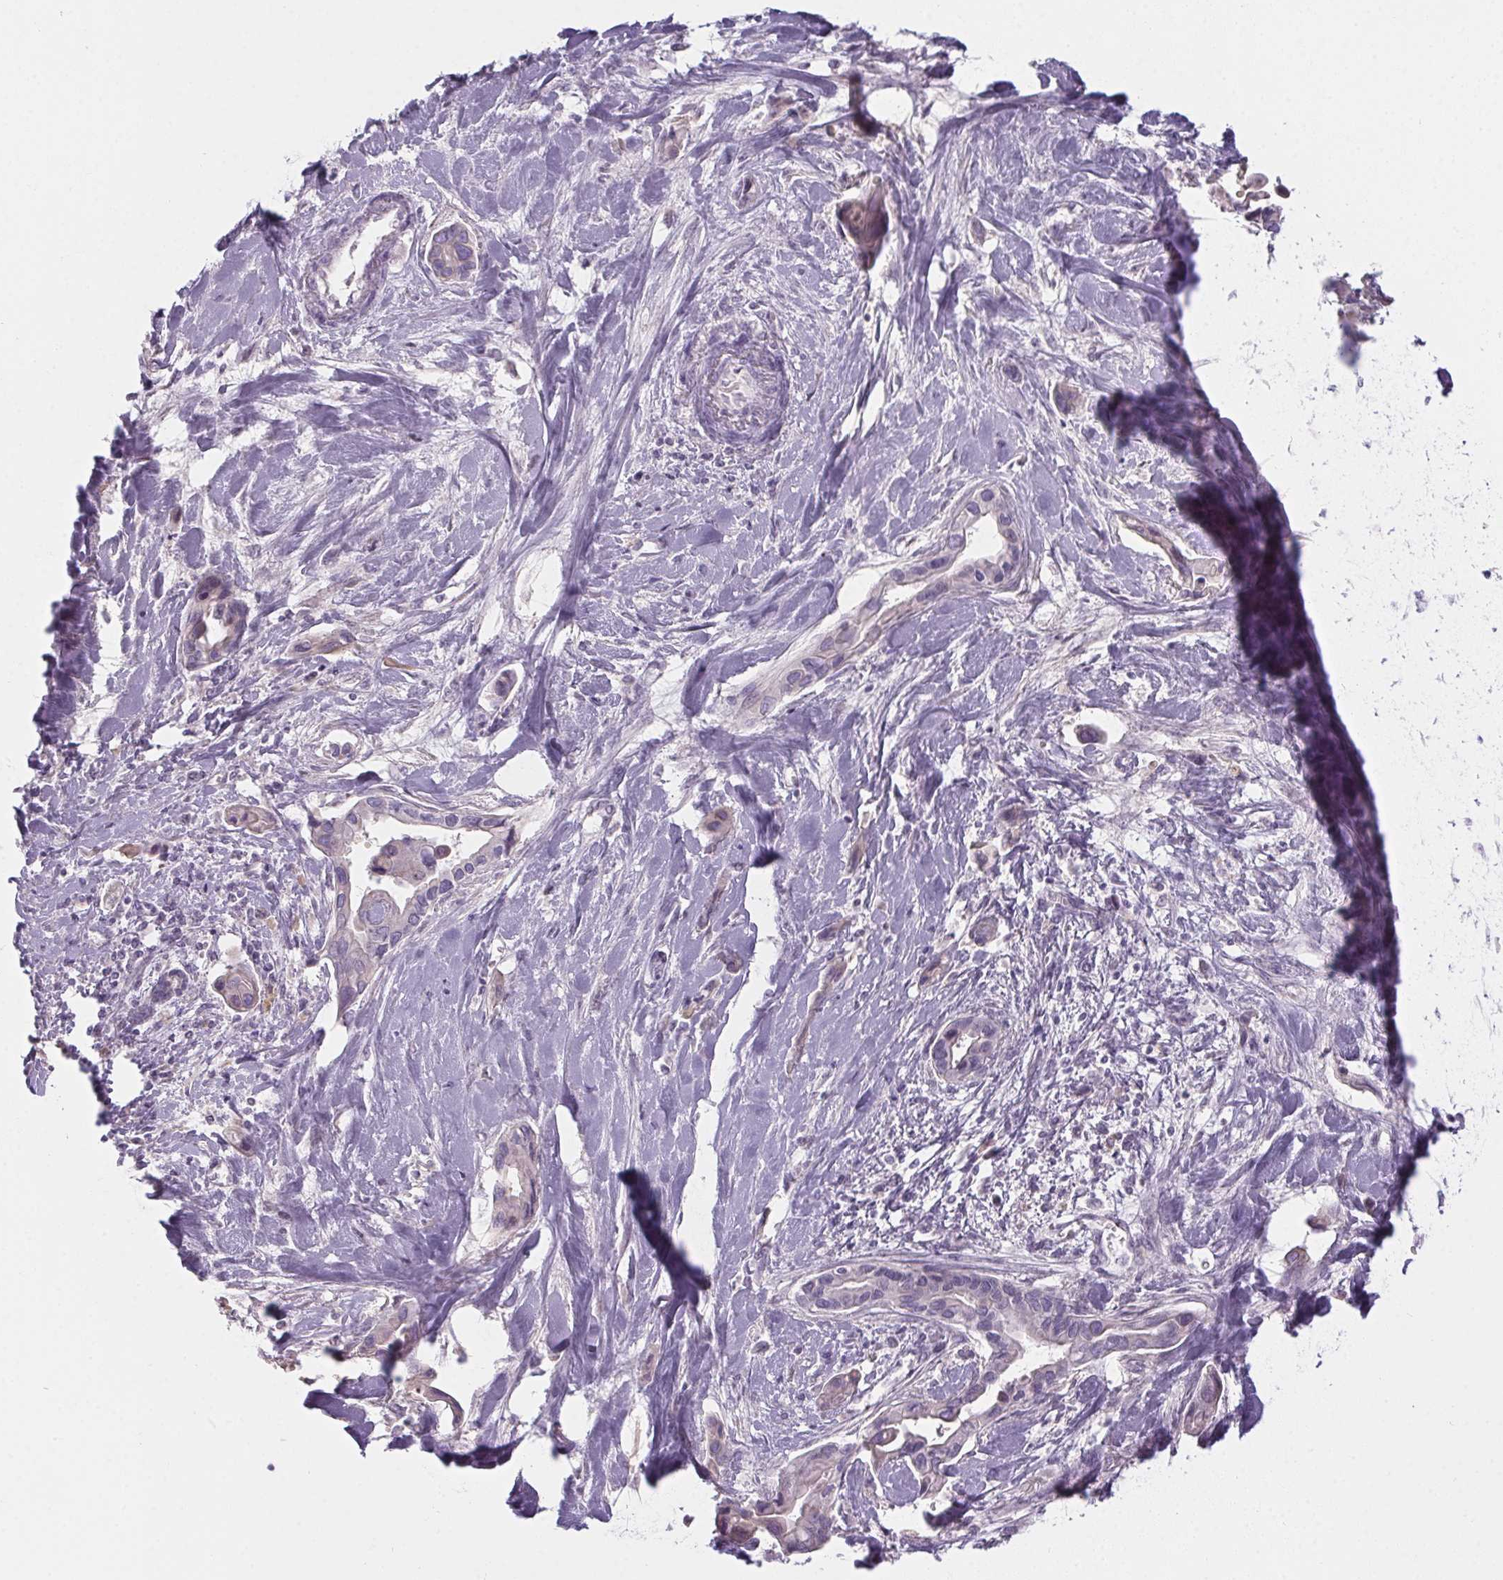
{"staining": {"intensity": "negative", "quantity": "none", "location": "none"}, "tissue": "liver cancer", "cell_type": "Tumor cells", "image_type": "cancer", "snomed": [{"axis": "morphology", "description": "Cholangiocarcinoma"}, {"axis": "topography", "description": "Liver"}], "caption": "There is no significant positivity in tumor cells of liver cancer.", "gene": "CTCFL", "patient": {"sex": "female", "age": 64}}